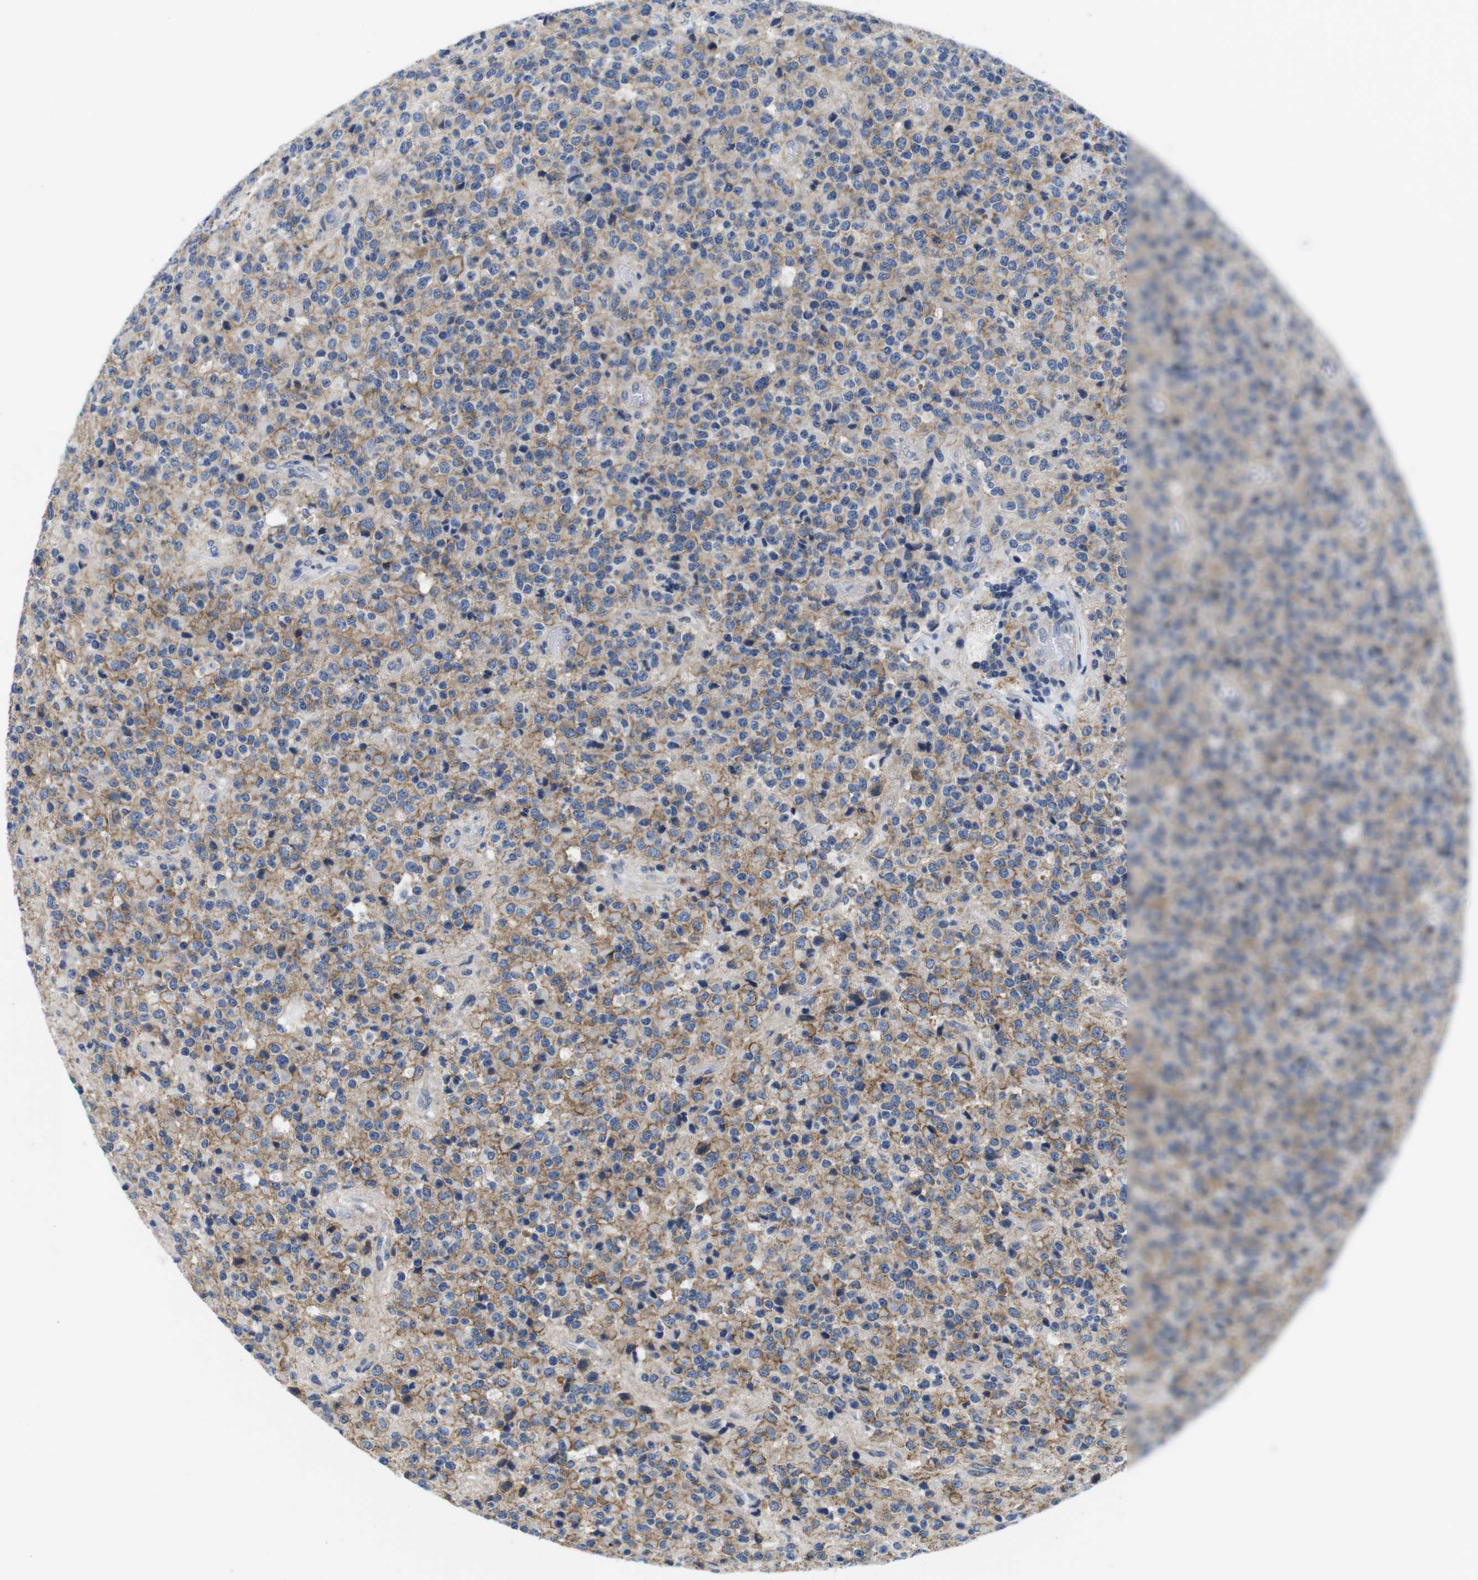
{"staining": {"intensity": "moderate", "quantity": "25%-75%", "location": "cytoplasmic/membranous"}, "tissue": "glioma", "cell_type": "Tumor cells", "image_type": "cancer", "snomed": [{"axis": "morphology", "description": "Glioma, malignant, High grade"}, {"axis": "topography", "description": "pancreas cauda"}], "caption": "A histopathology image showing moderate cytoplasmic/membranous staining in about 25%-75% of tumor cells in malignant high-grade glioma, as visualized by brown immunohistochemical staining.", "gene": "SCRIB", "patient": {"sex": "male", "age": 60}}